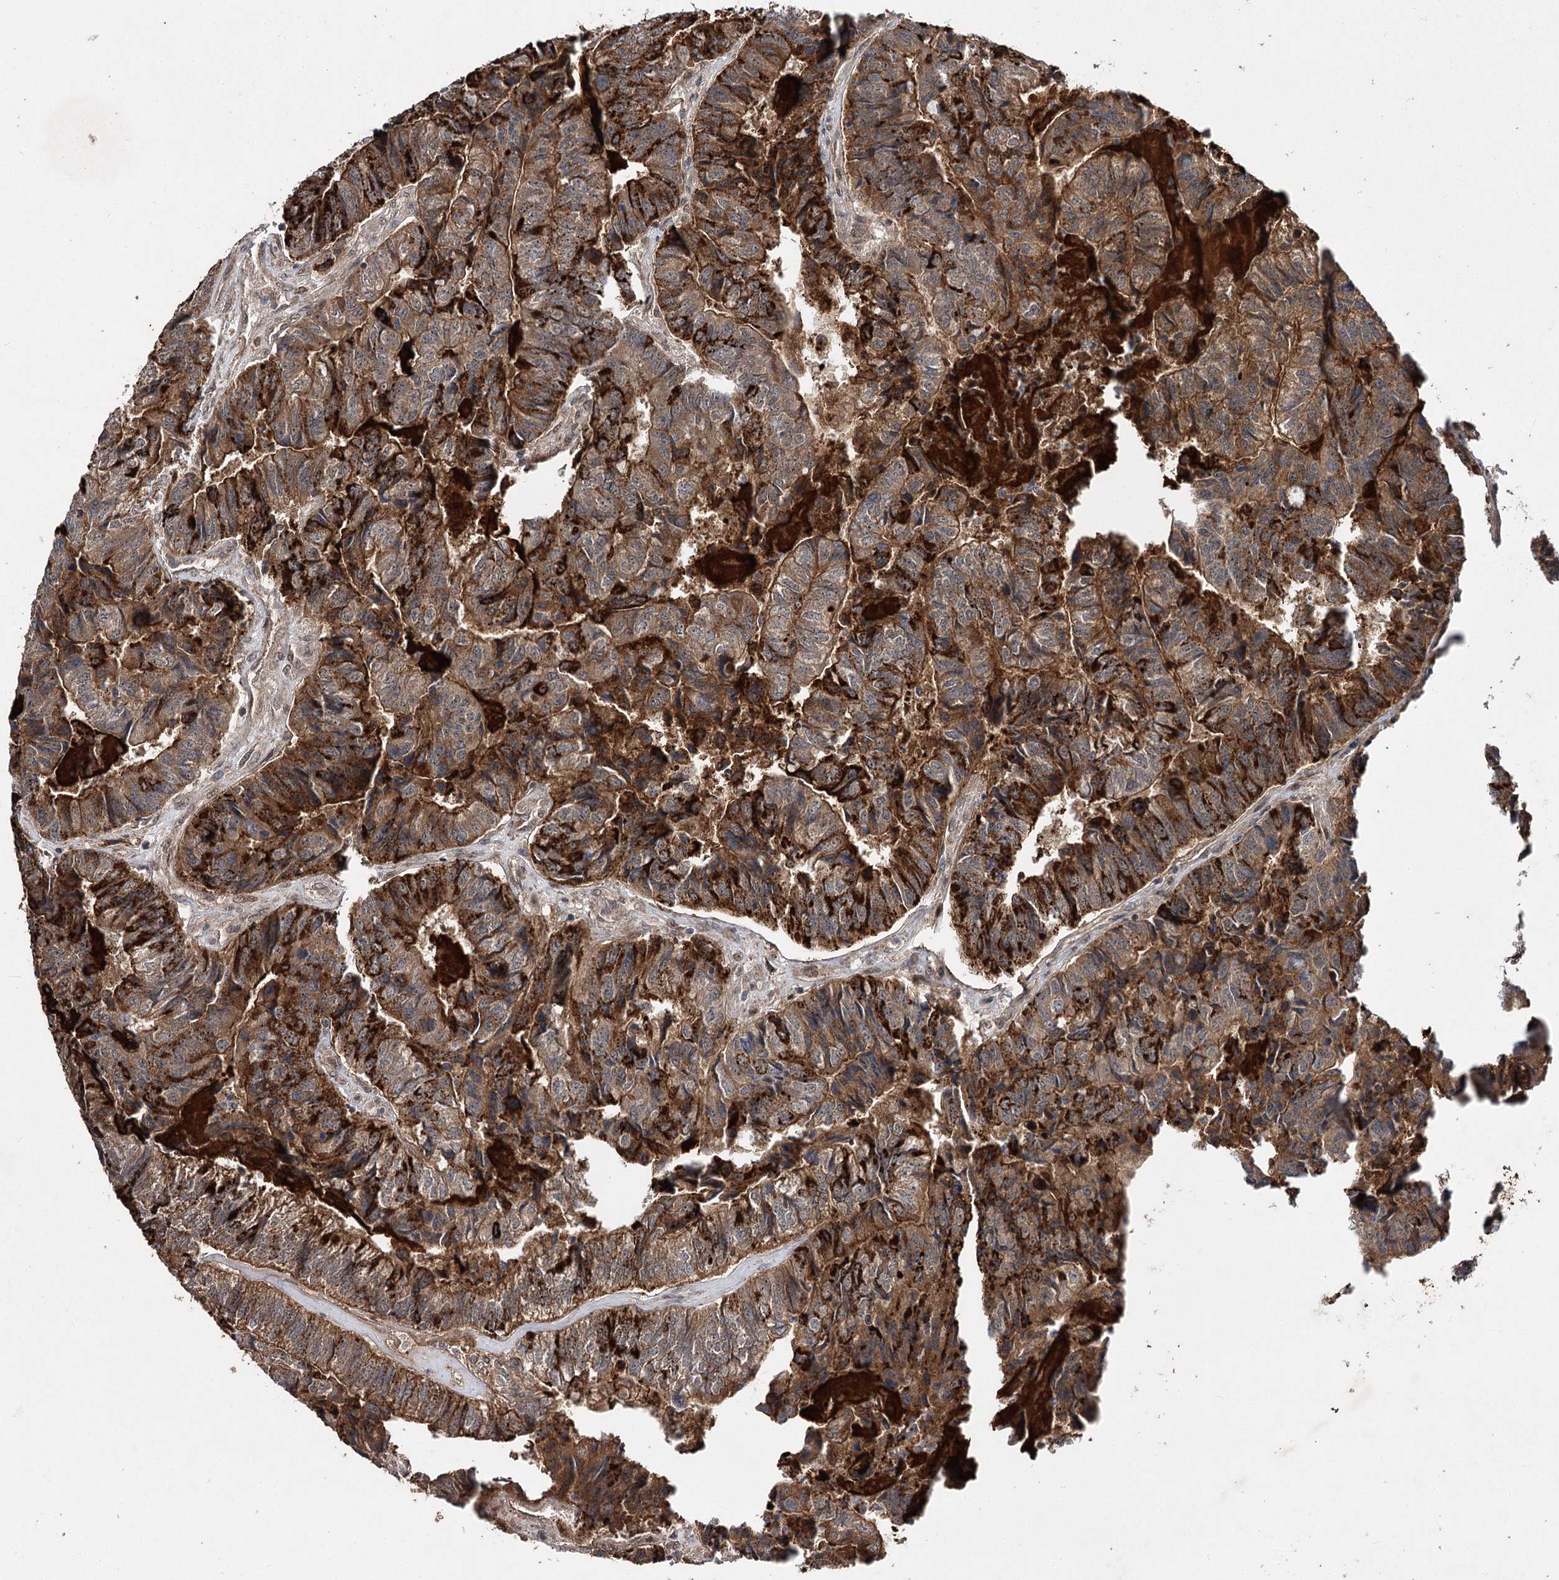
{"staining": {"intensity": "strong", "quantity": "25%-75%", "location": "cytoplasmic/membranous"}, "tissue": "colorectal cancer", "cell_type": "Tumor cells", "image_type": "cancer", "snomed": [{"axis": "morphology", "description": "Adenocarcinoma, NOS"}, {"axis": "topography", "description": "Colon"}], "caption": "About 25%-75% of tumor cells in human colorectal adenocarcinoma display strong cytoplasmic/membranous protein staining as visualized by brown immunohistochemical staining.", "gene": "MSANTD2", "patient": {"sex": "female", "age": 67}}